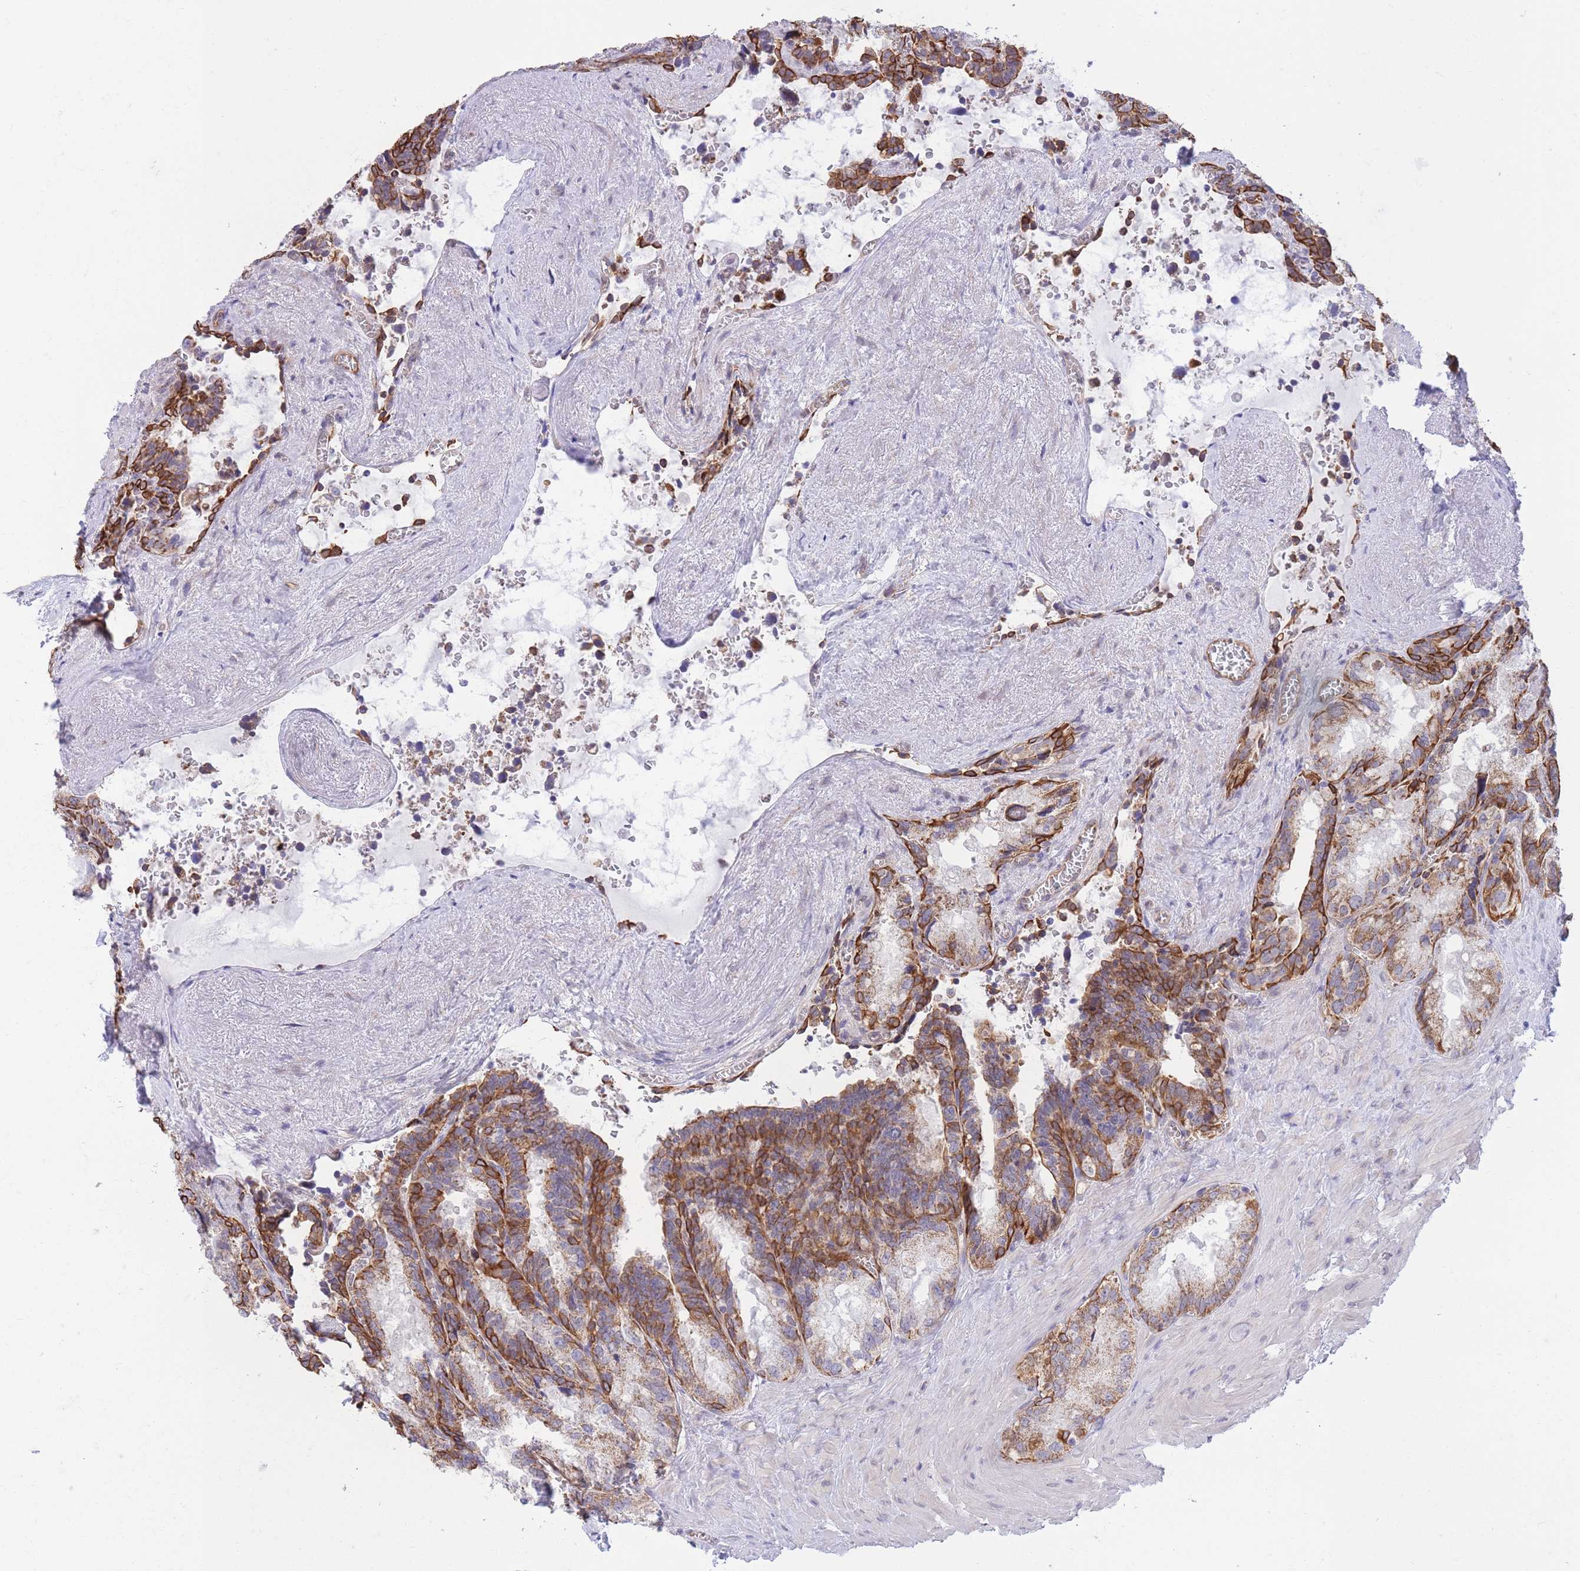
{"staining": {"intensity": "strong", "quantity": ">75%", "location": "cytoplasmic/membranous"}, "tissue": "seminal vesicle", "cell_type": "Glandular cells", "image_type": "normal", "snomed": [{"axis": "morphology", "description": "Normal tissue, NOS"}, {"axis": "topography", "description": "Seminal veicle"}], "caption": "Seminal vesicle stained with a brown dye reveals strong cytoplasmic/membranous positive staining in about >75% of glandular cells.", "gene": "MRPS31", "patient": {"sex": "male", "age": 68}}